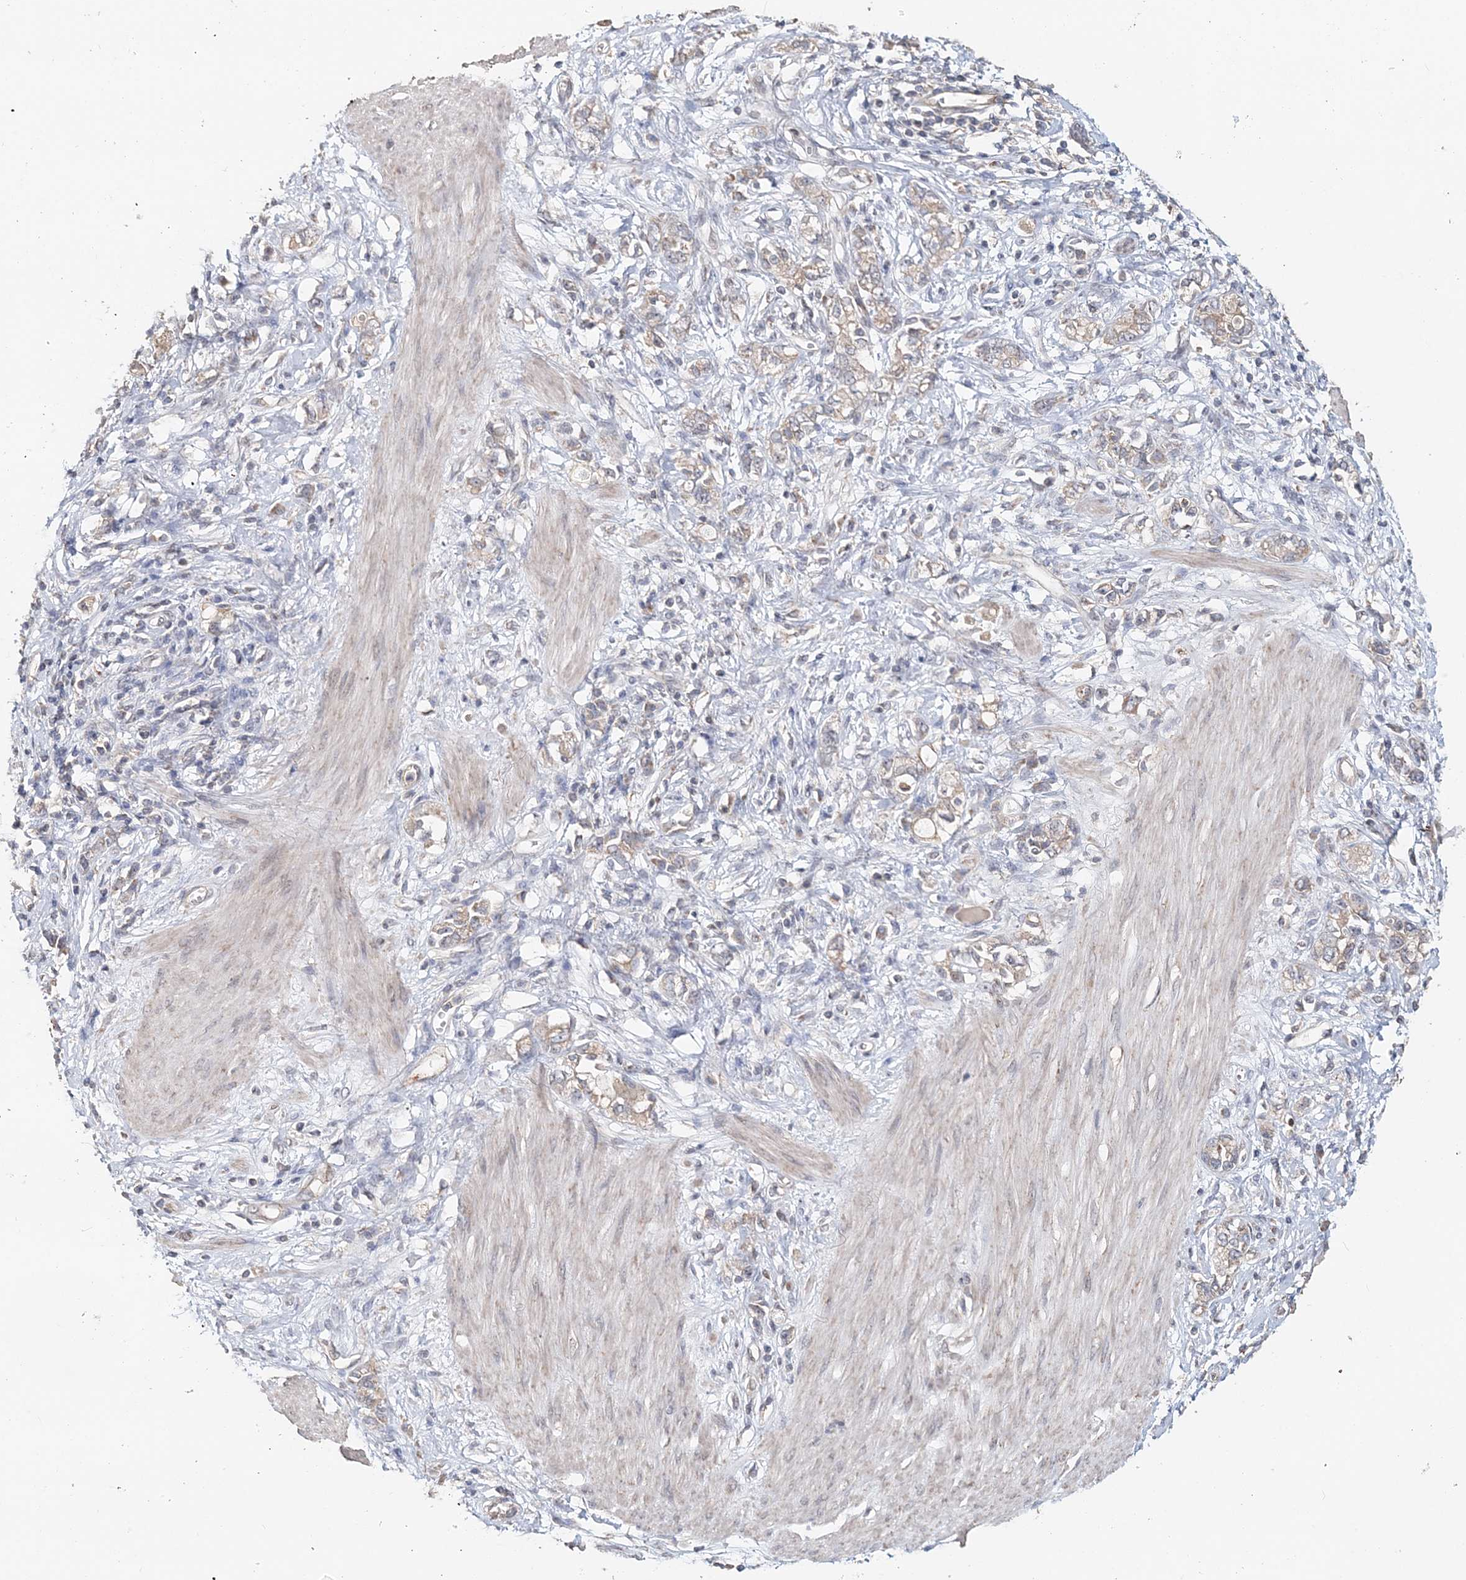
{"staining": {"intensity": "weak", "quantity": "25%-75%", "location": "cytoplasmic/membranous"}, "tissue": "stomach cancer", "cell_type": "Tumor cells", "image_type": "cancer", "snomed": [{"axis": "morphology", "description": "Adenocarcinoma, NOS"}, {"axis": "topography", "description": "Stomach"}], "caption": "Protein staining demonstrates weak cytoplasmic/membranous staining in approximately 25%-75% of tumor cells in stomach cancer (adenocarcinoma).", "gene": "FBXO38", "patient": {"sex": "female", "age": 76}}